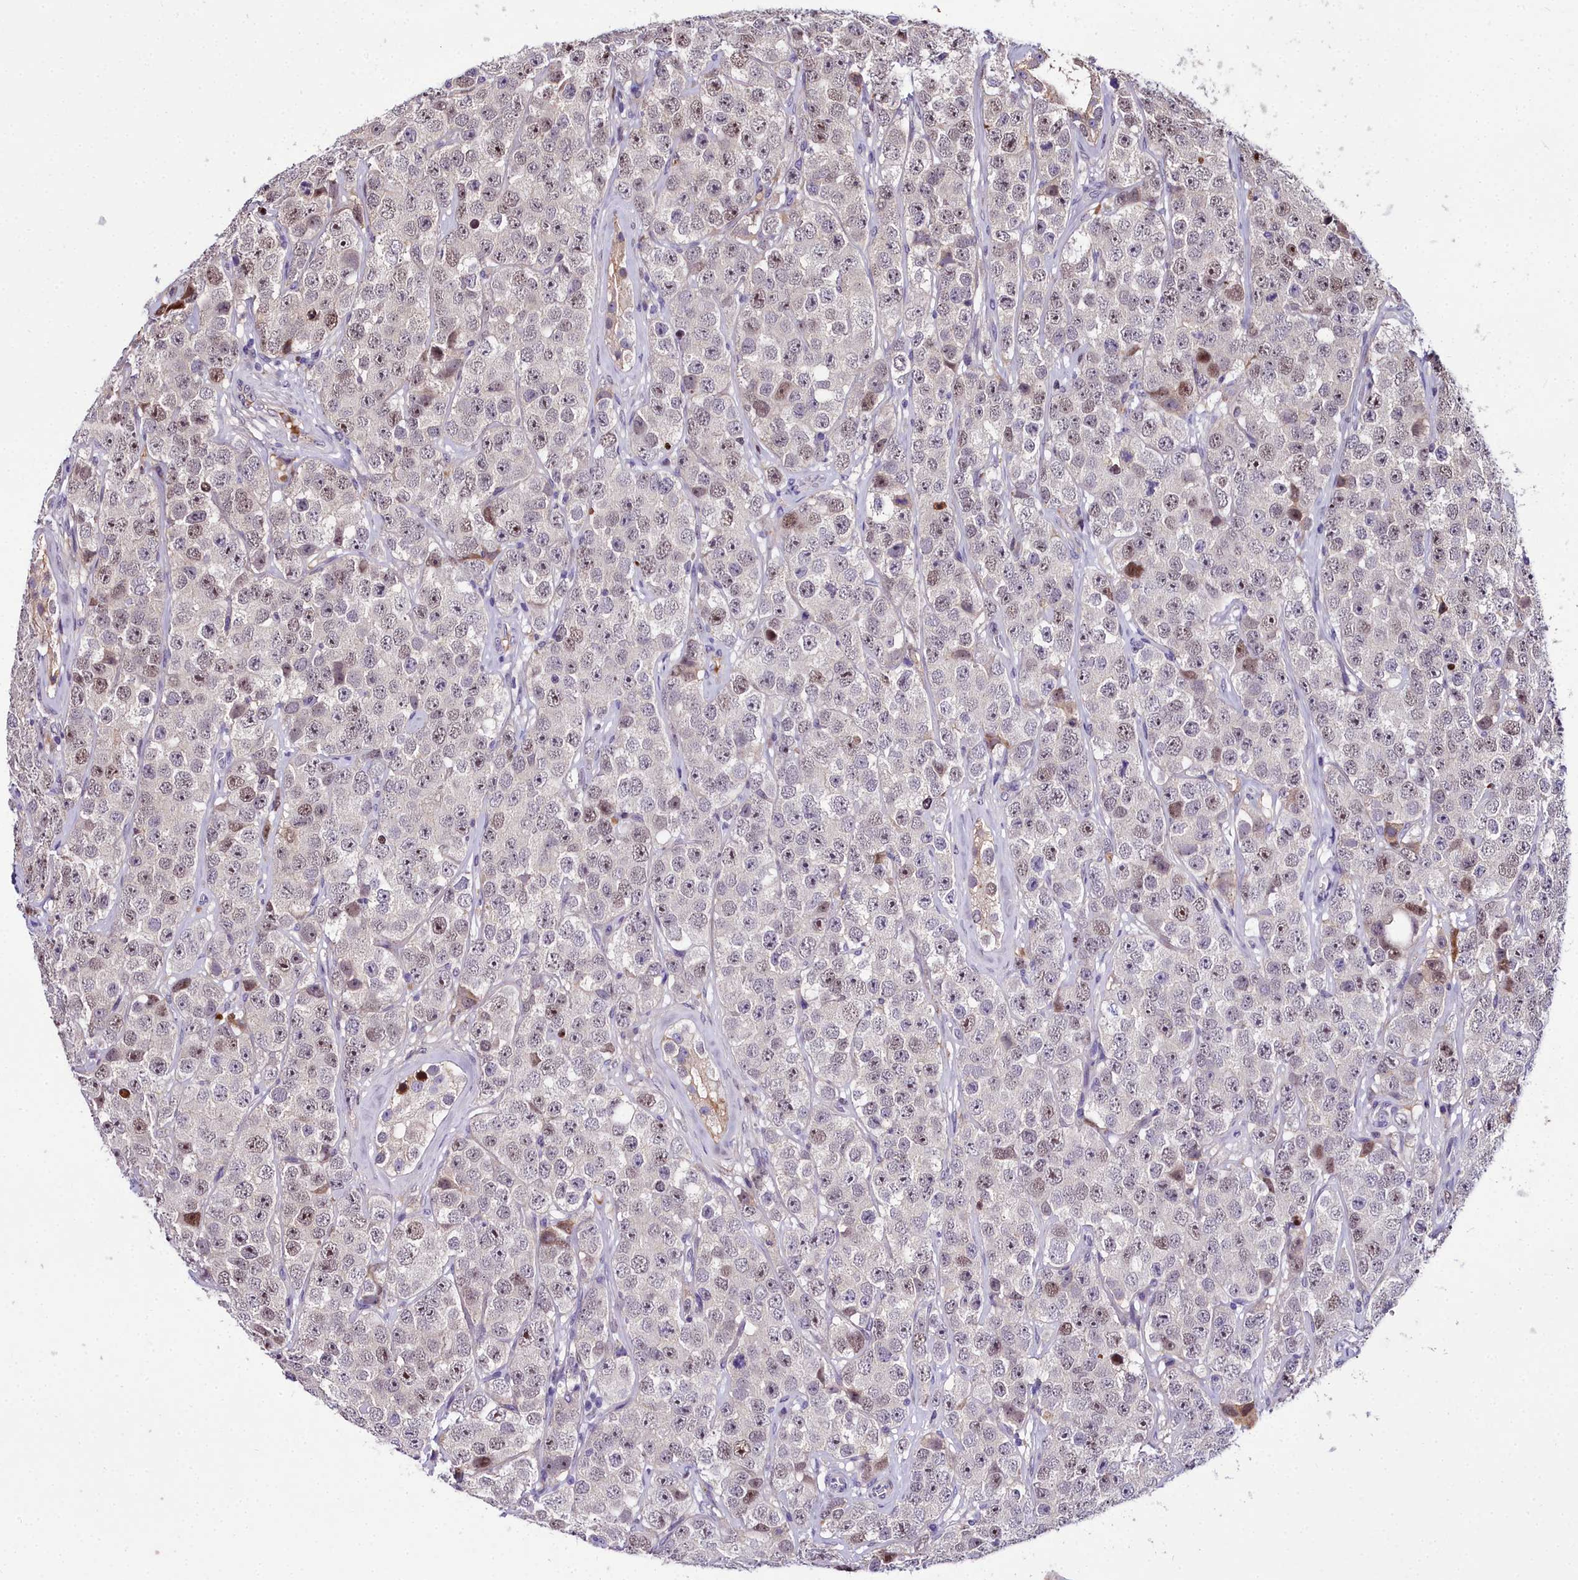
{"staining": {"intensity": "moderate", "quantity": "<25%", "location": "nuclear"}, "tissue": "testis cancer", "cell_type": "Tumor cells", "image_type": "cancer", "snomed": [{"axis": "morphology", "description": "Seminoma, NOS"}, {"axis": "topography", "description": "Testis"}], "caption": "A low amount of moderate nuclear positivity is appreciated in about <25% of tumor cells in testis seminoma tissue.", "gene": "TRIML2", "patient": {"sex": "male", "age": 28}}